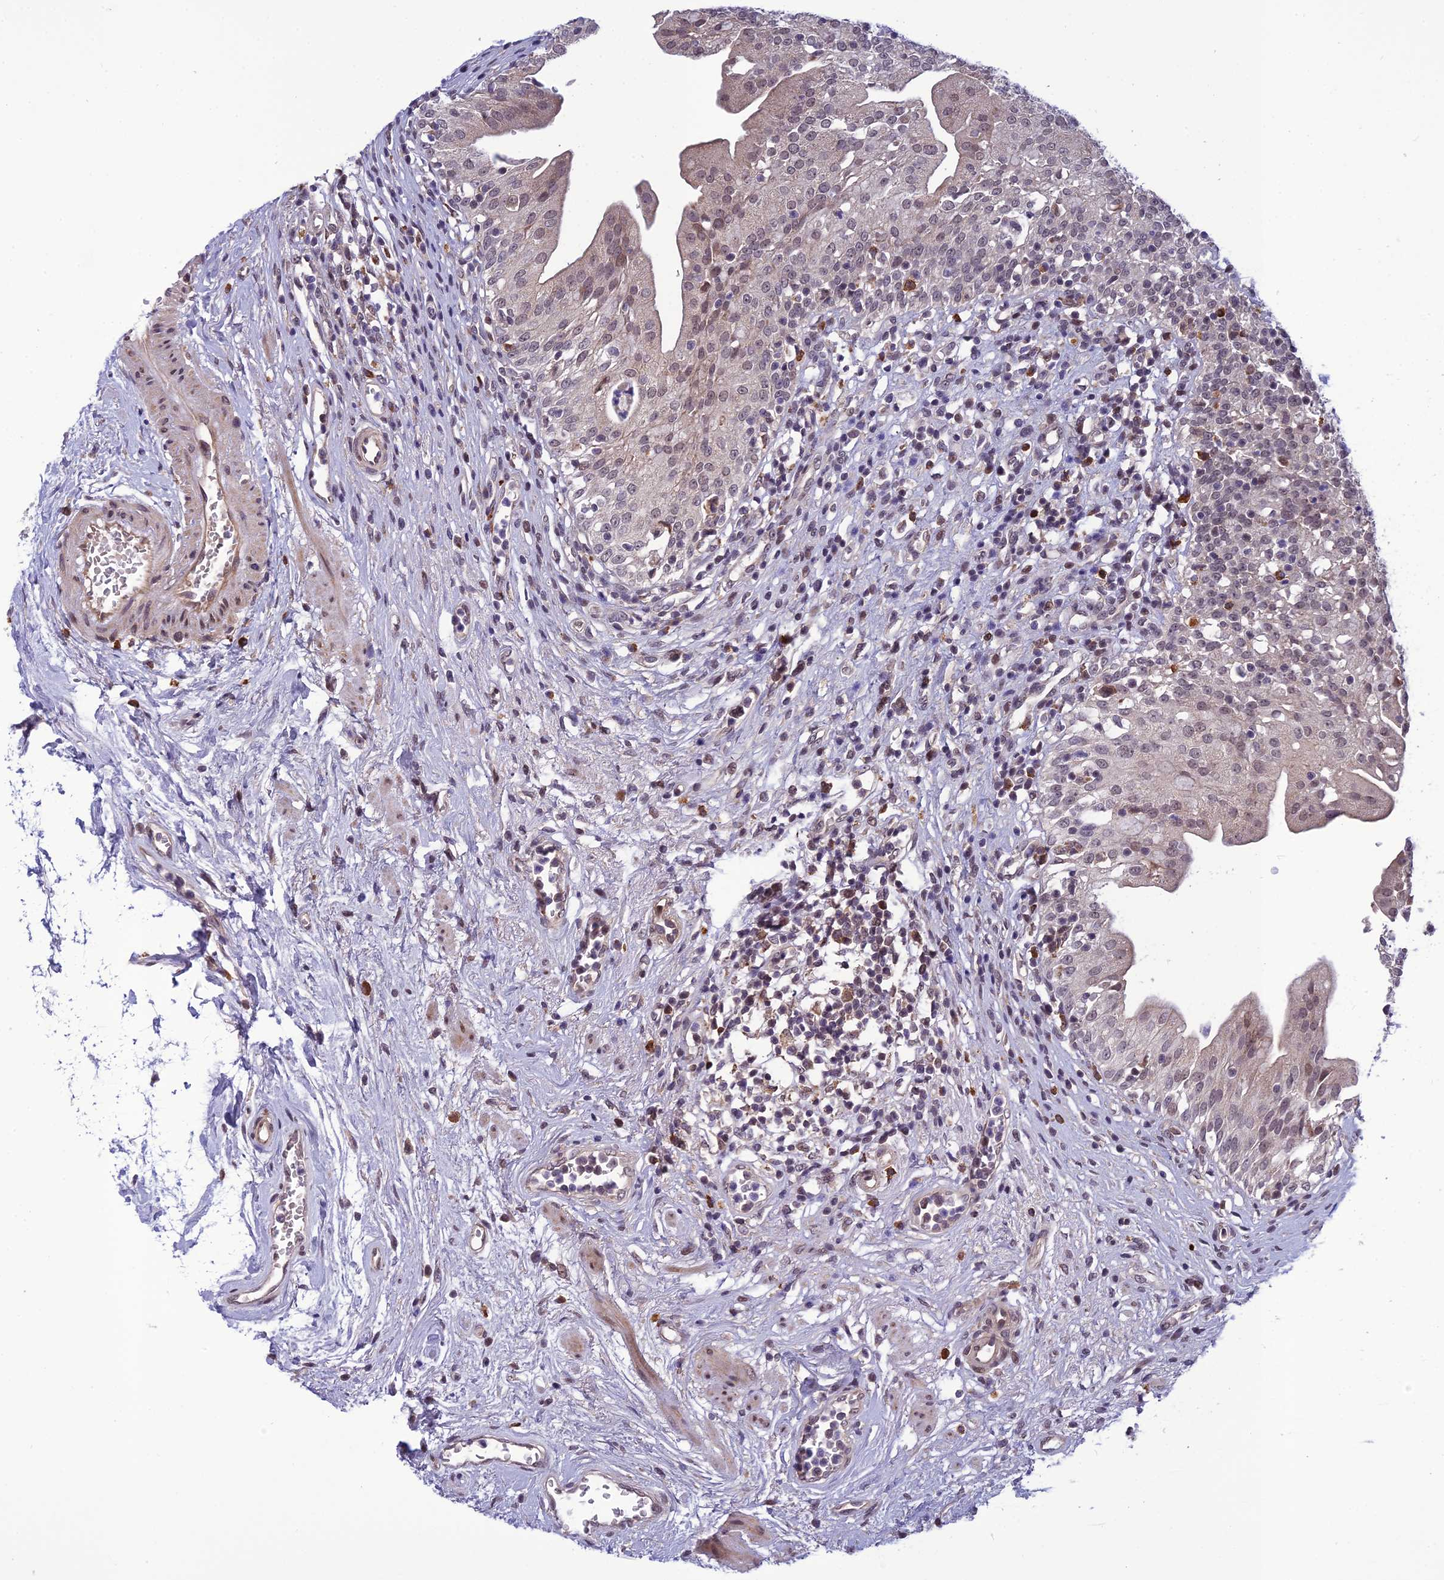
{"staining": {"intensity": "weak", "quantity": "25%-75%", "location": "cytoplasmic/membranous,nuclear"}, "tissue": "urinary bladder", "cell_type": "Urothelial cells", "image_type": "normal", "snomed": [{"axis": "morphology", "description": "Normal tissue, NOS"}, {"axis": "morphology", "description": "Inflammation, NOS"}, {"axis": "topography", "description": "Urinary bladder"}], "caption": "Protein analysis of unremarkable urinary bladder displays weak cytoplasmic/membranous,nuclear expression in about 25%-75% of urothelial cells.", "gene": "FBRS", "patient": {"sex": "male", "age": 63}}